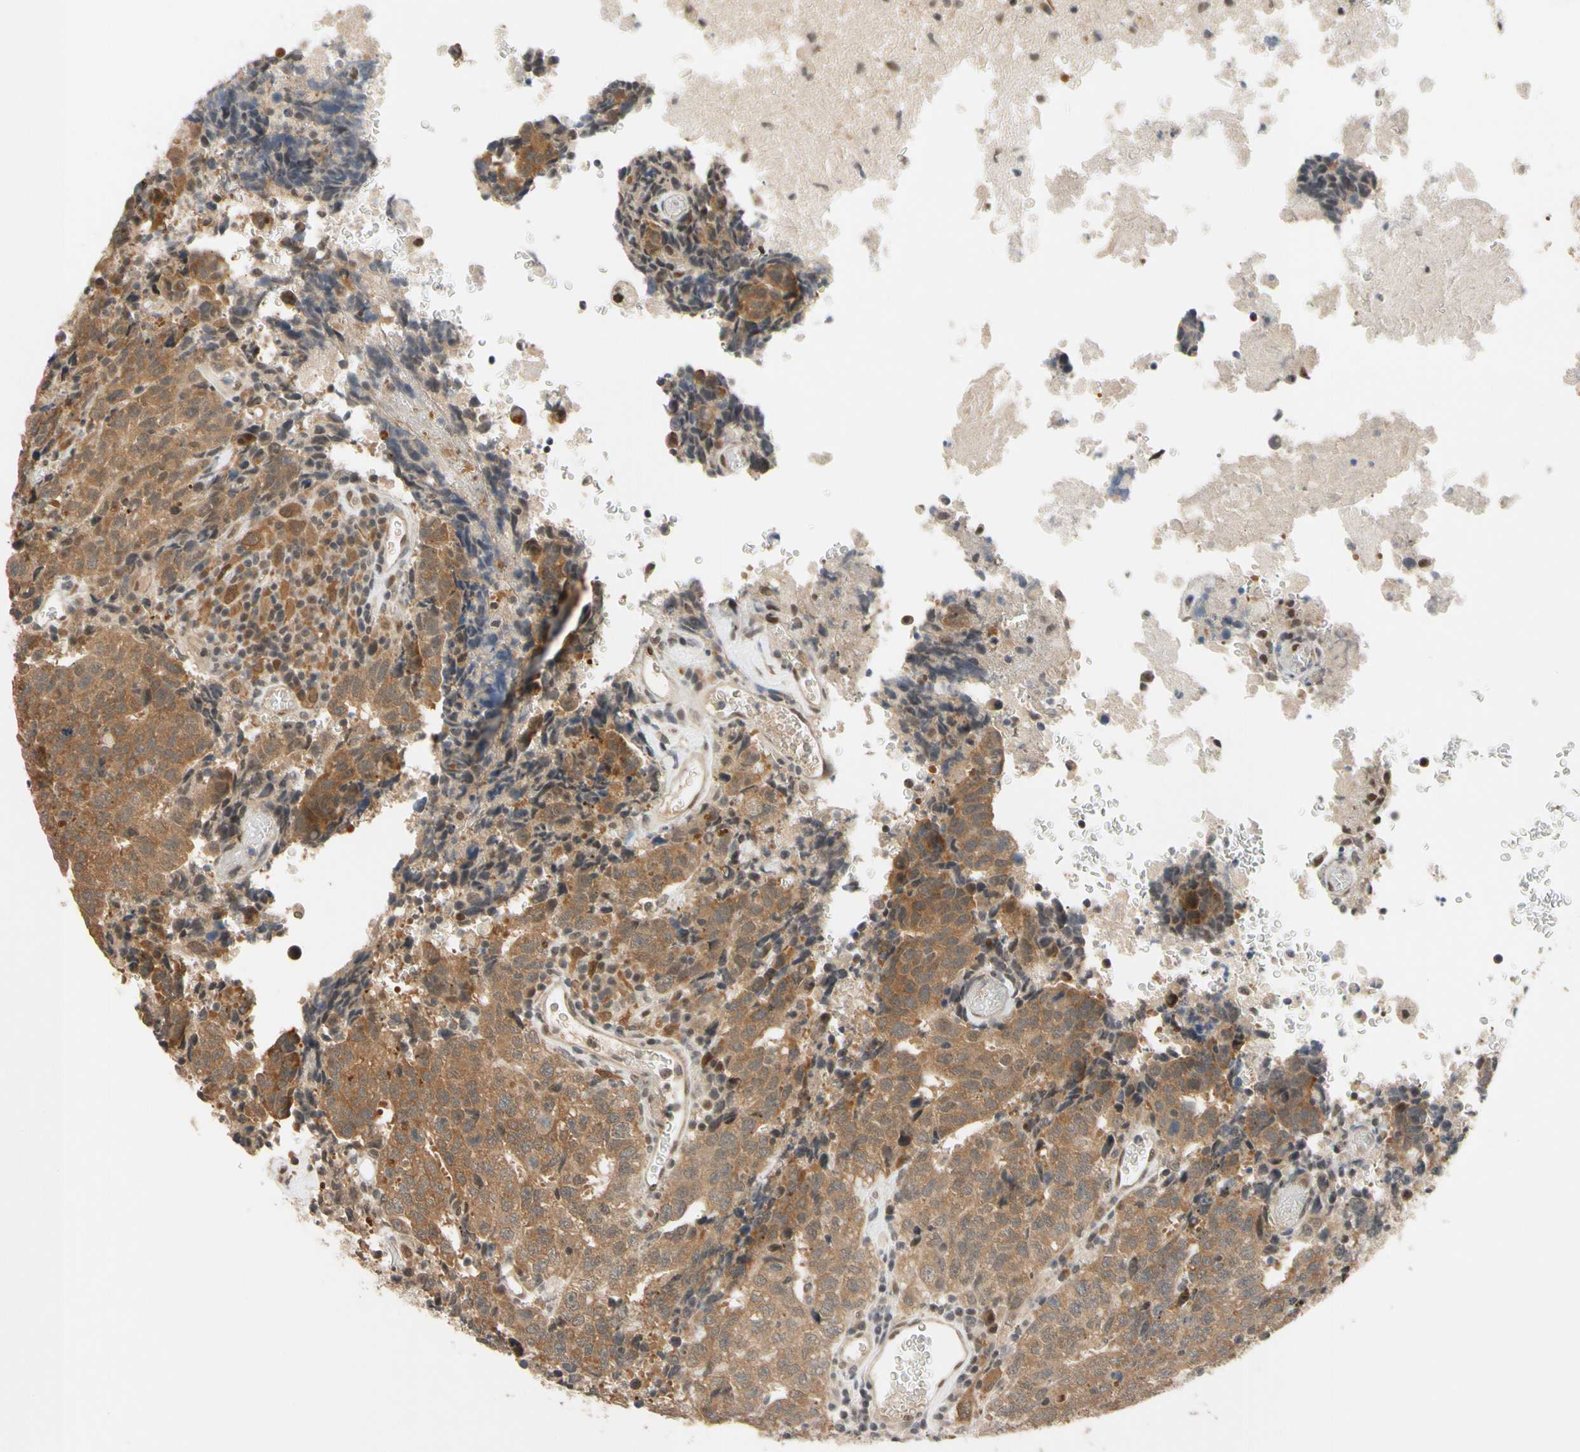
{"staining": {"intensity": "moderate", "quantity": ">75%", "location": "cytoplasmic/membranous"}, "tissue": "testis cancer", "cell_type": "Tumor cells", "image_type": "cancer", "snomed": [{"axis": "morphology", "description": "Necrosis, NOS"}, {"axis": "morphology", "description": "Carcinoma, Embryonal, NOS"}, {"axis": "topography", "description": "Testis"}], "caption": "IHC micrograph of testis cancer stained for a protein (brown), which shows medium levels of moderate cytoplasmic/membranous expression in about >75% of tumor cells.", "gene": "TAF4", "patient": {"sex": "male", "age": 19}}